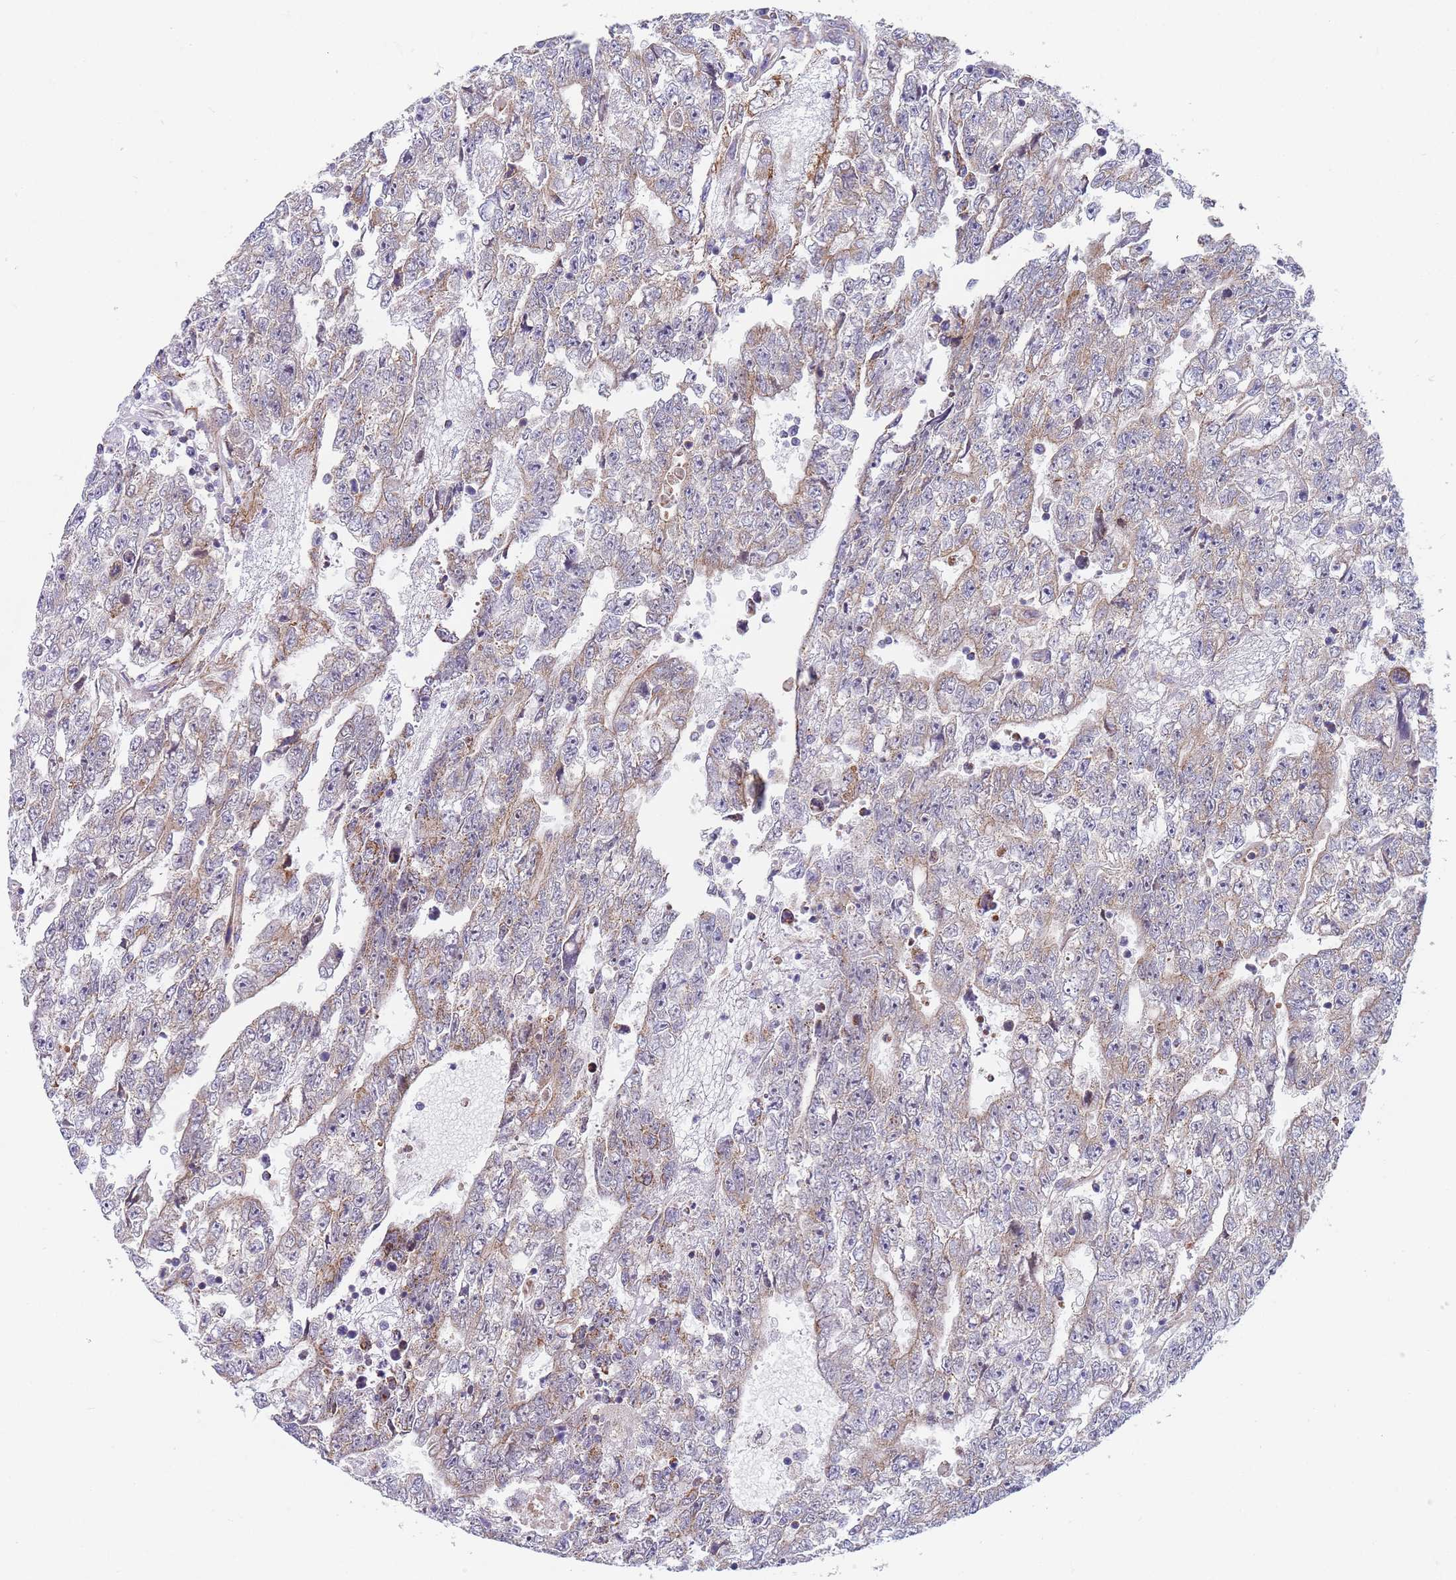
{"staining": {"intensity": "moderate", "quantity": "25%-75%", "location": "cytoplasmic/membranous"}, "tissue": "testis cancer", "cell_type": "Tumor cells", "image_type": "cancer", "snomed": [{"axis": "morphology", "description": "Carcinoma, Embryonal, NOS"}, {"axis": "topography", "description": "Testis"}], "caption": "This is an image of immunohistochemistry (IHC) staining of testis embryonal carcinoma, which shows moderate positivity in the cytoplasmic/membranous of tumor cells.", "gene": "PWWP3A", "patient": {"sex": "male", "age": 25}}